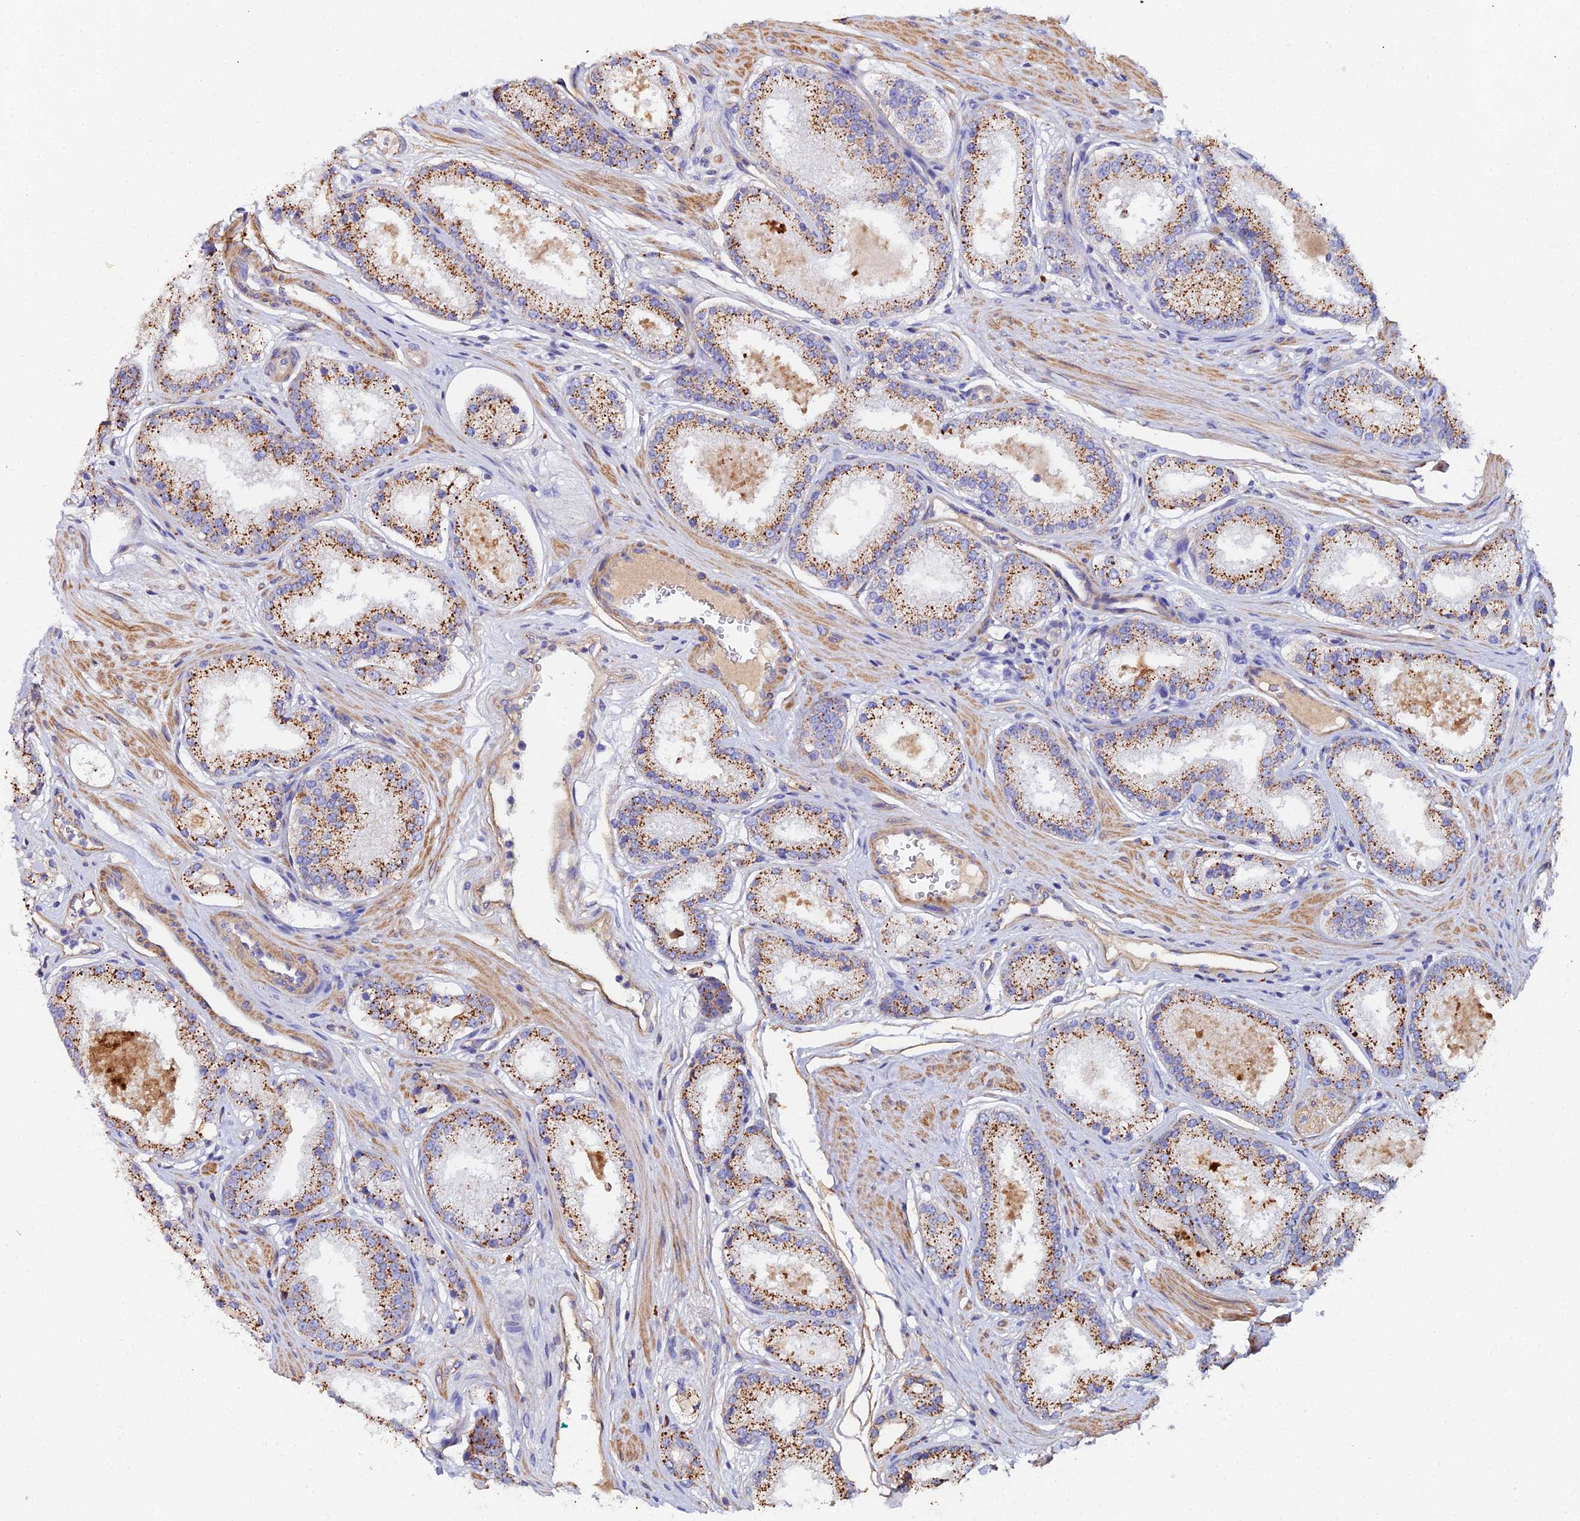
{"staining": {"intensity": "strong", "quantity": ">75%", "location": "cytoplasmic/membranous"}, "tissue": "prostate cancer", "cell_type": "Tumor cells", "image_type": "cancer", "snomed": [{"axis": "morphology", "description": "Adenocarcinoma, Low grade"}, {"axis": "topography", "description": "Prostate"}], "caption": "The histopathology image demonstrates staining of prostate low-grade adenocarcinoma, revealing strong cytoplasmic/membranous protein positivity (brown color) within tumor cells.", "gene": "C6", "patient": {"sex": "male", "age": 59}}